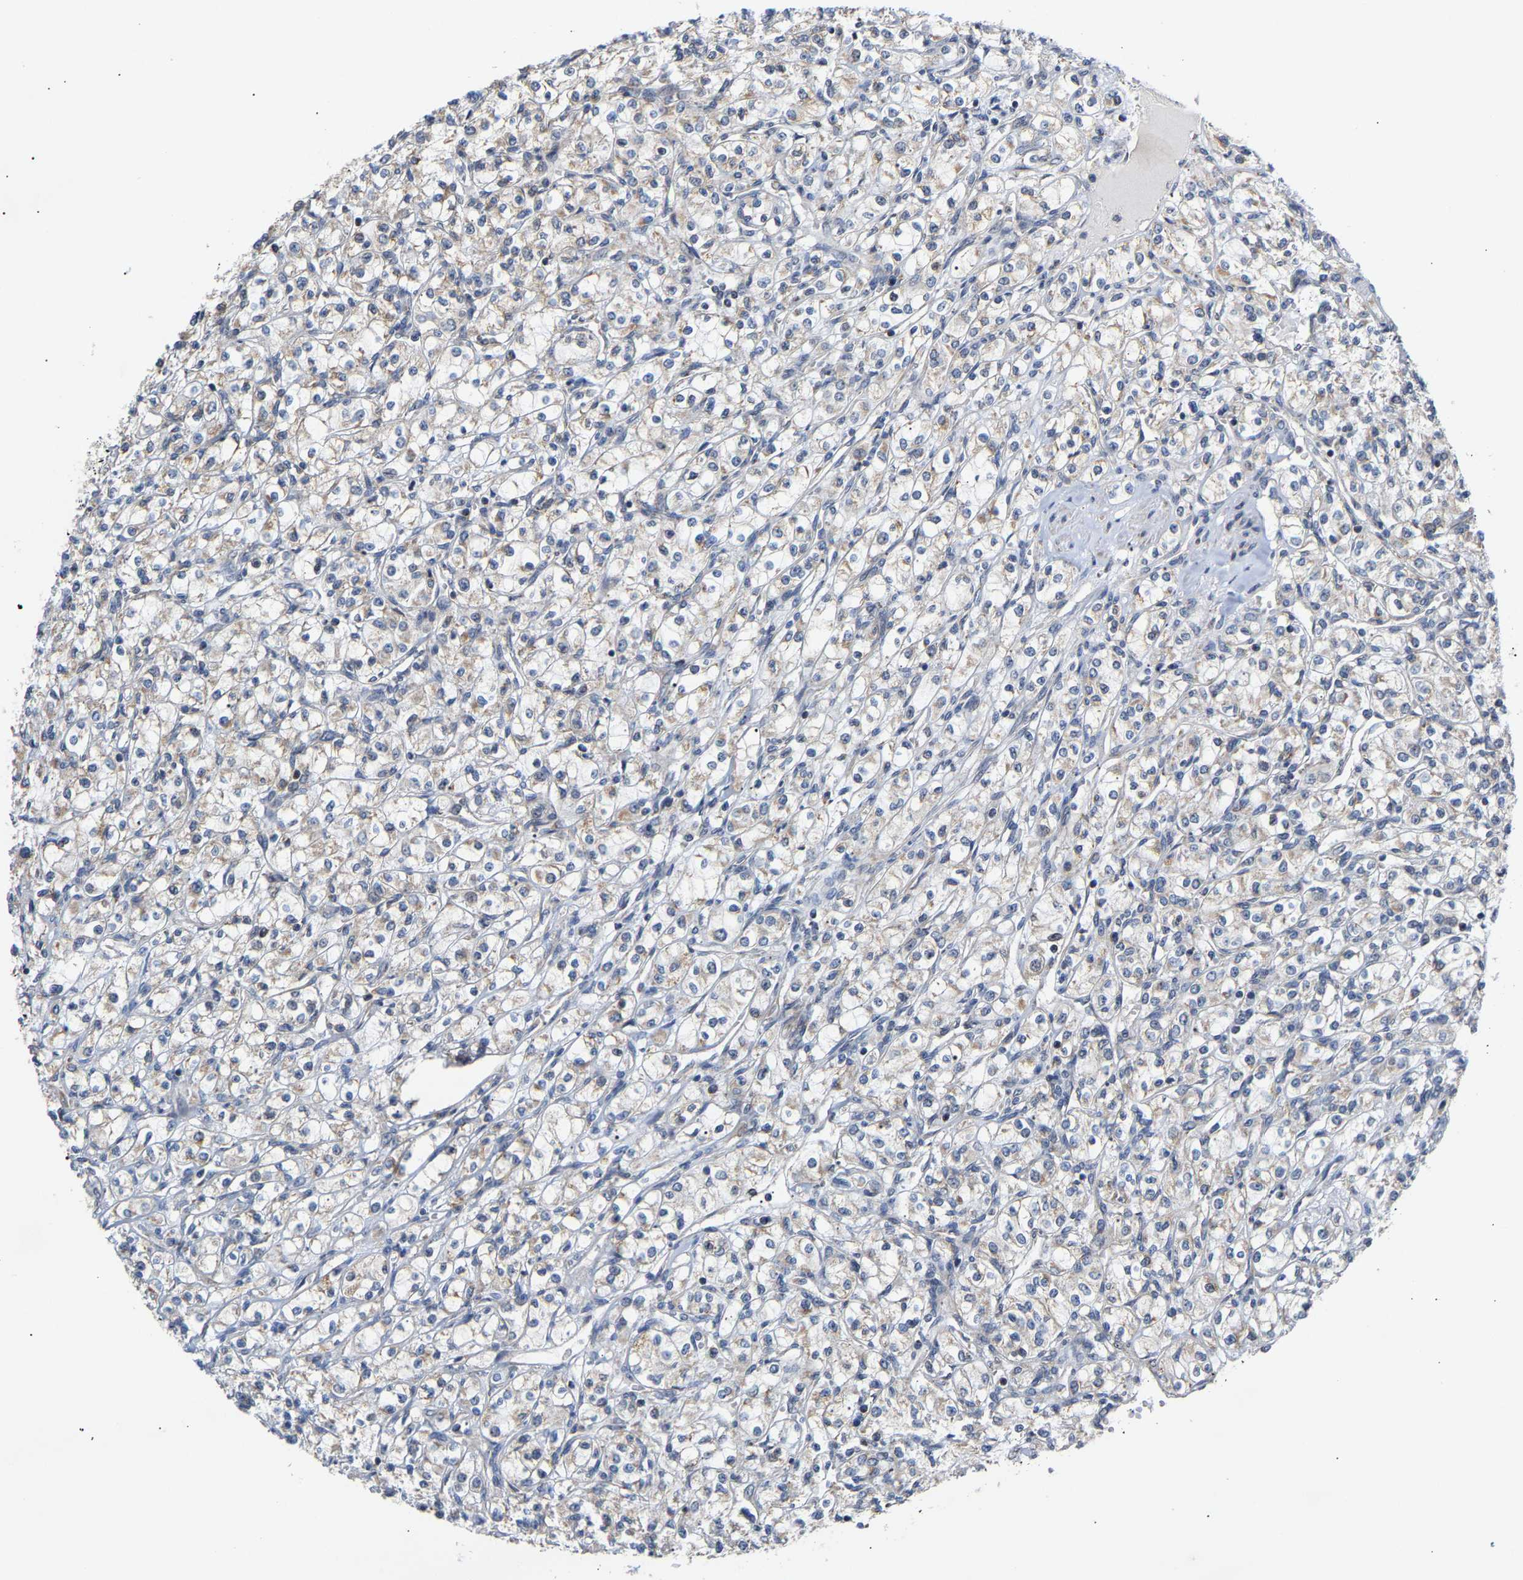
{"staining": {"intensity": "weak", "quantity": "<25%", "location": "cytoplasmic/membranous"}, "tissue": "renal cancer", "cell_type": "Tumor cells", "image_type": "cancer", "snomed": [{"axis": "morphology", "description": "Adenocarcinoma, NOS"}, {"axis": "topography", "description": "Kidney"}], "caption": "Immunohistochemical staining of adenocarcinoma (renal) reveals no significant expression in tumor cells.", "gene": "PCNT", "patient": {"sex": "male", "age": 77}}